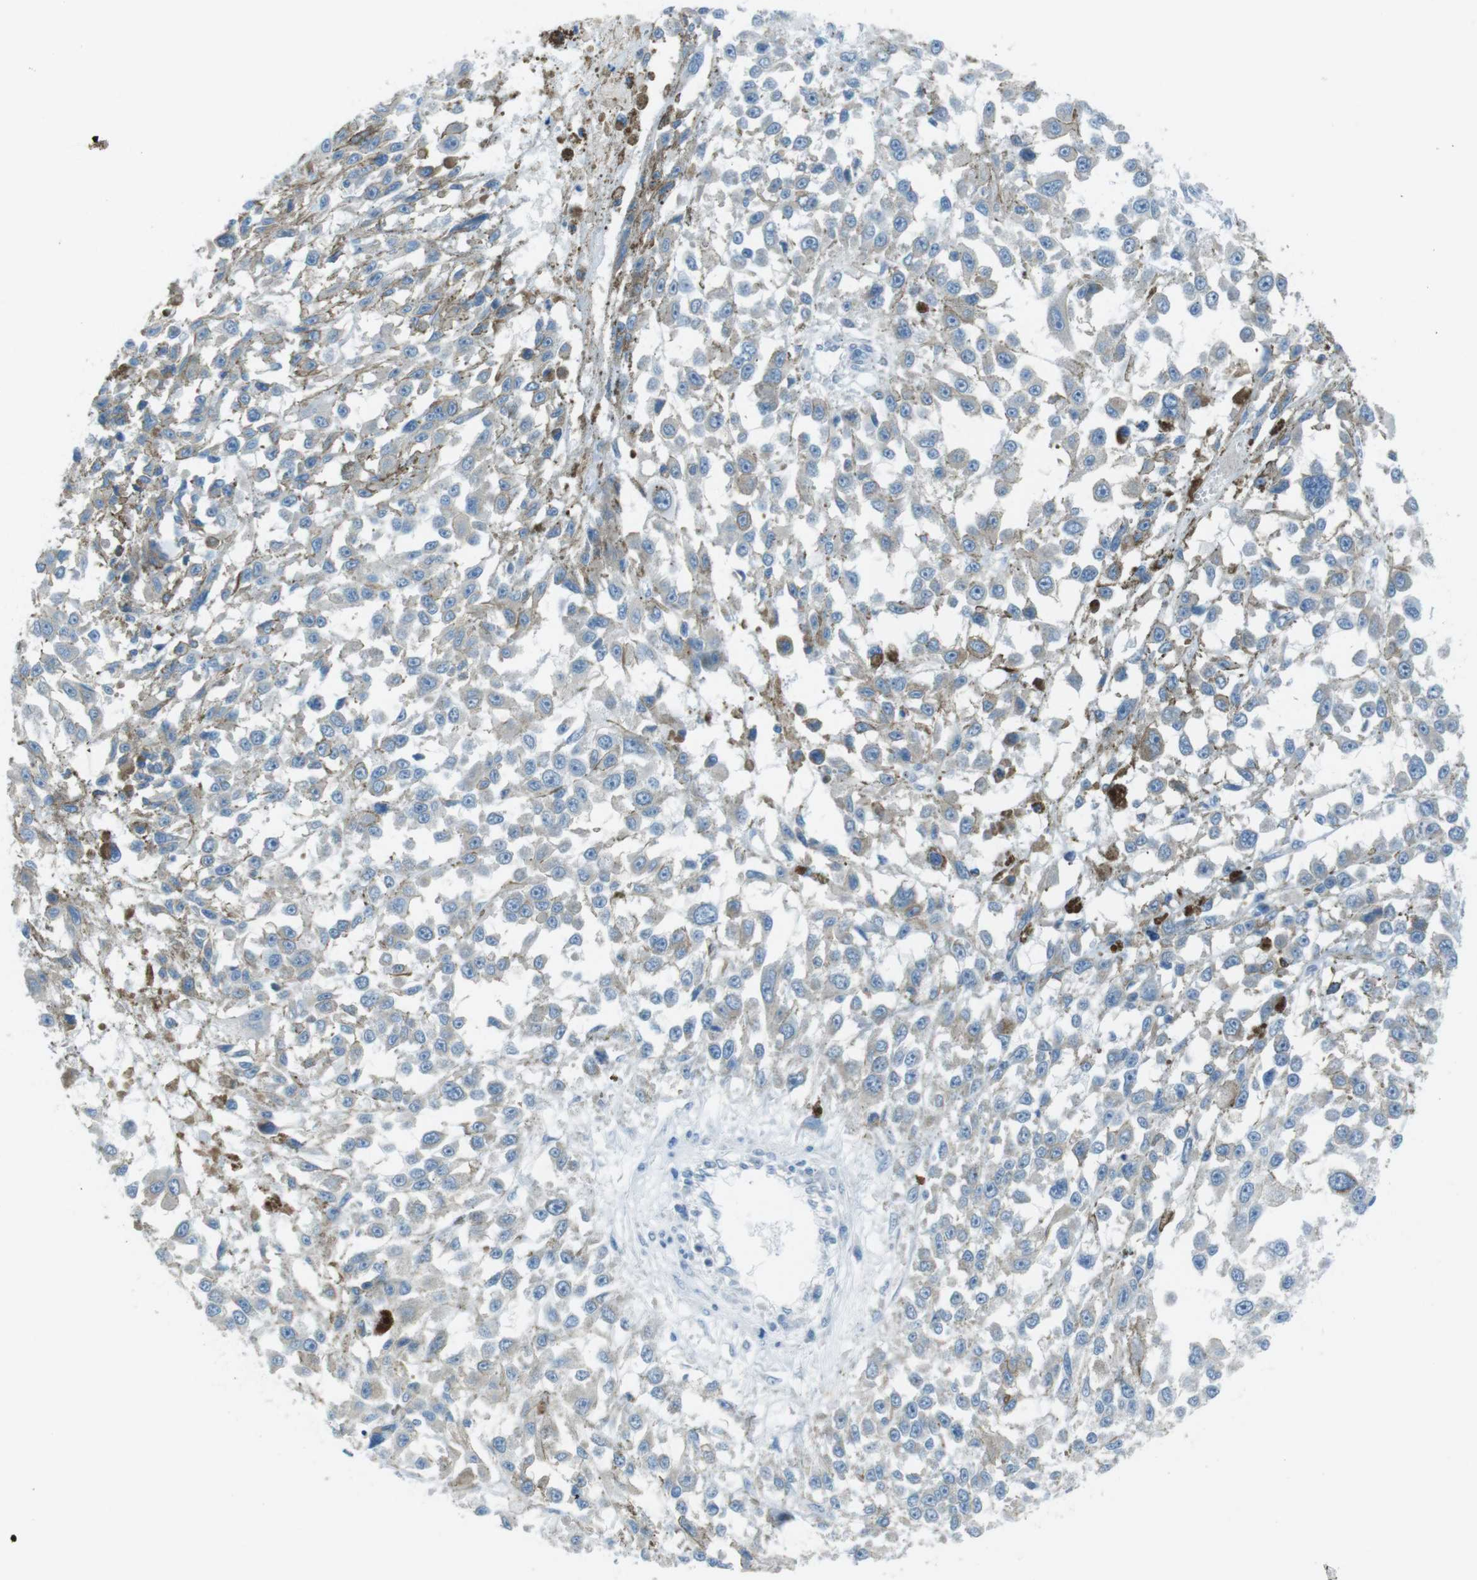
{"staining": {"intensity": "weak", "quantity": ">75%", "location": "cytoplasmic/membranous"}, "tissue": "melanoma", "cell_type": "Tumor cells", "image_type": "cancer", "snomed": [{"axis": "morphology", "description": "Malignant melanoma, Metastatic site"}, {"axis": "topography", "description": "Lymph node"}], "caption": "The micrograph demonstrates immunohistochemical staining of malignant melanoma (metastatic site). There is weak cytoplasmic/membranous positivity is present in about >75% of tumor cells.", "gene": "DNAJA3", "patient": {"sex": "male", "age": 59}}